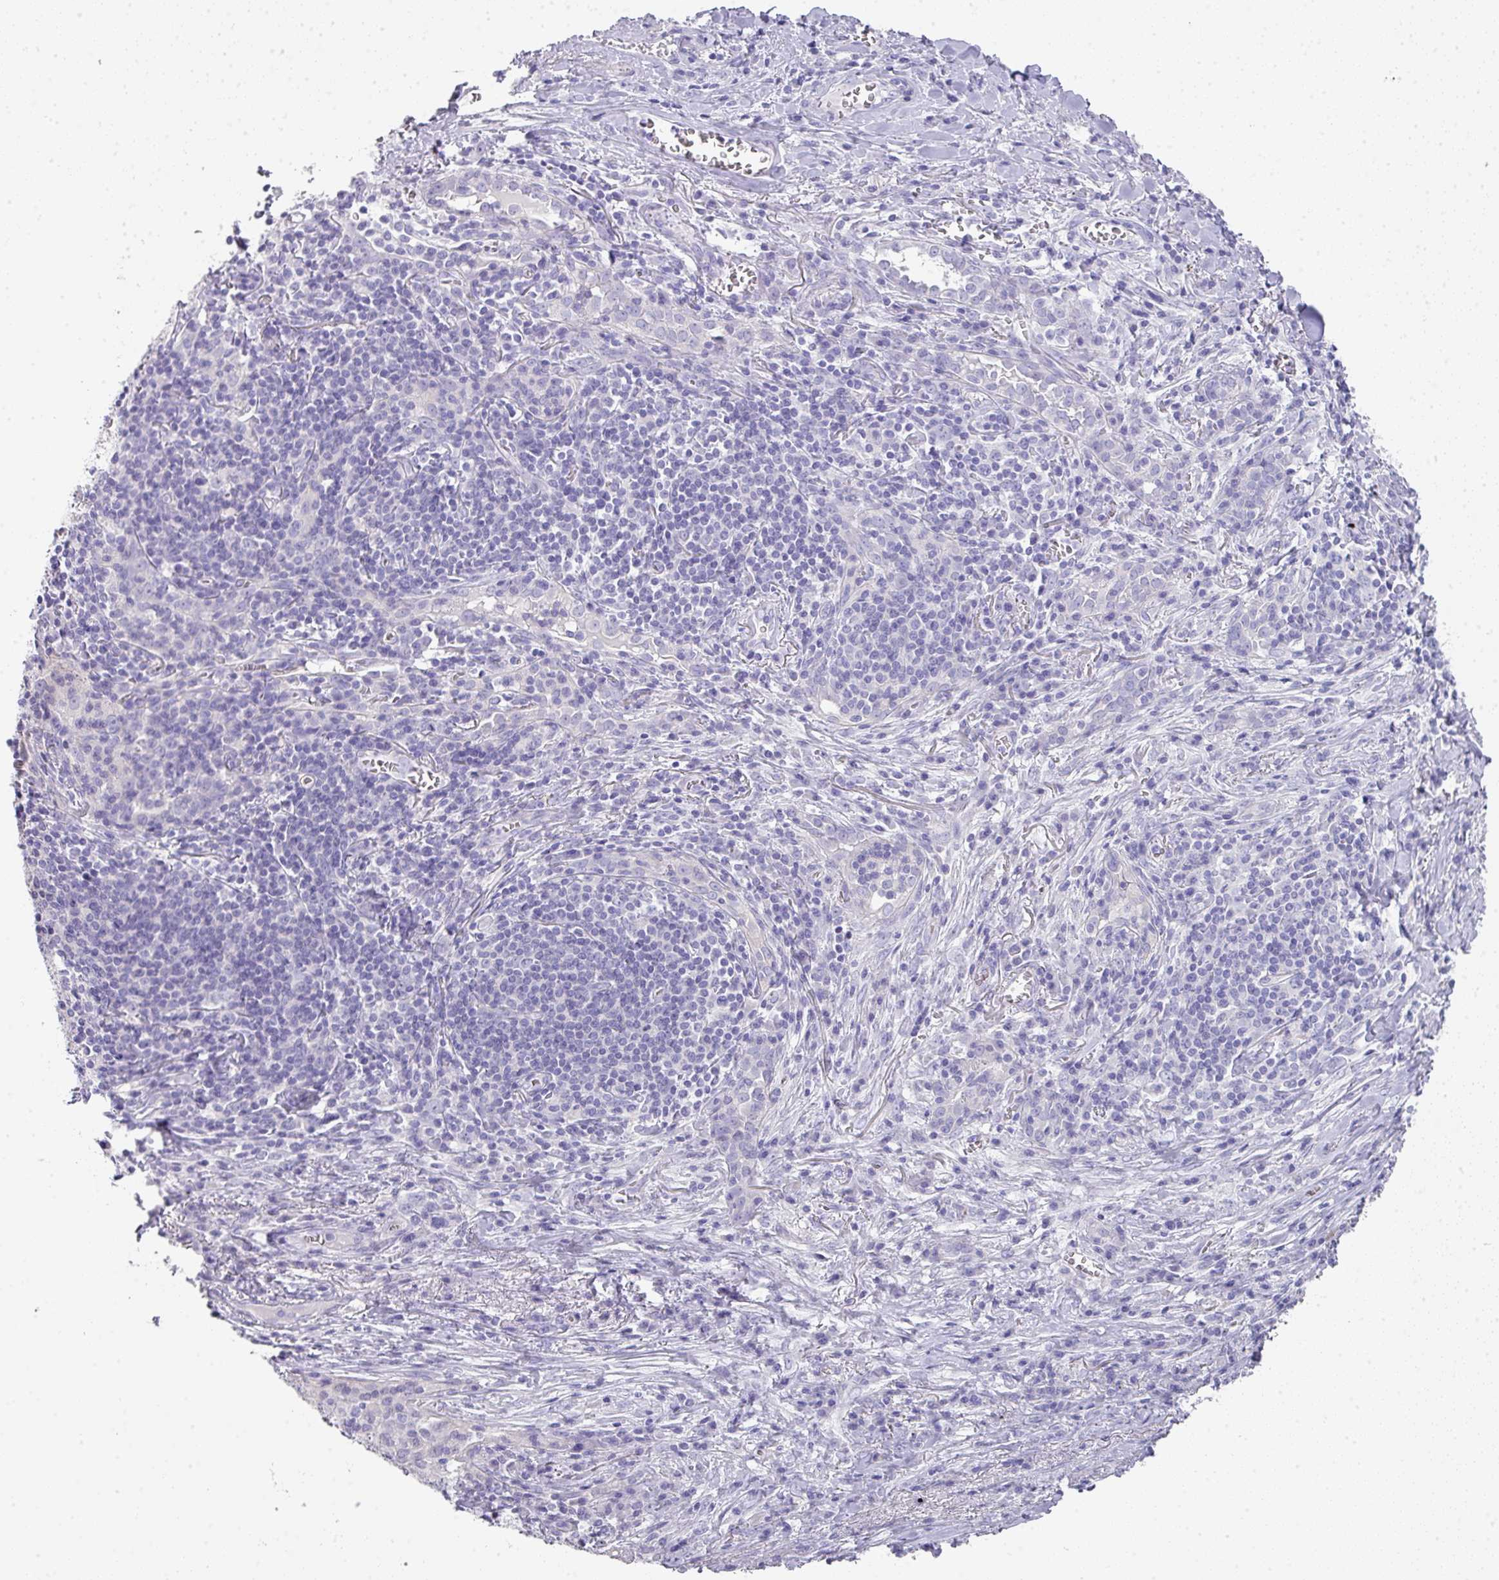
{"staining": {"intensity": "negative", "quantity": "none", "location": "none"}, "tissue": "lung cancer", "cell_type": "Tumor cells", "image_type": "cancer", "snomed": [{"axis": "morphology", "description": "Squamous cell carcinoma, NOS"}, {"axis": "topography", "description": "Lung"}], "caption": "The immunohistochemistry (IHC) photomicrograph has no significant staining in tumor cells of lung cancer tissue.", "gene": "GLI4", "patient": {"sex": "male", "age": 76}}